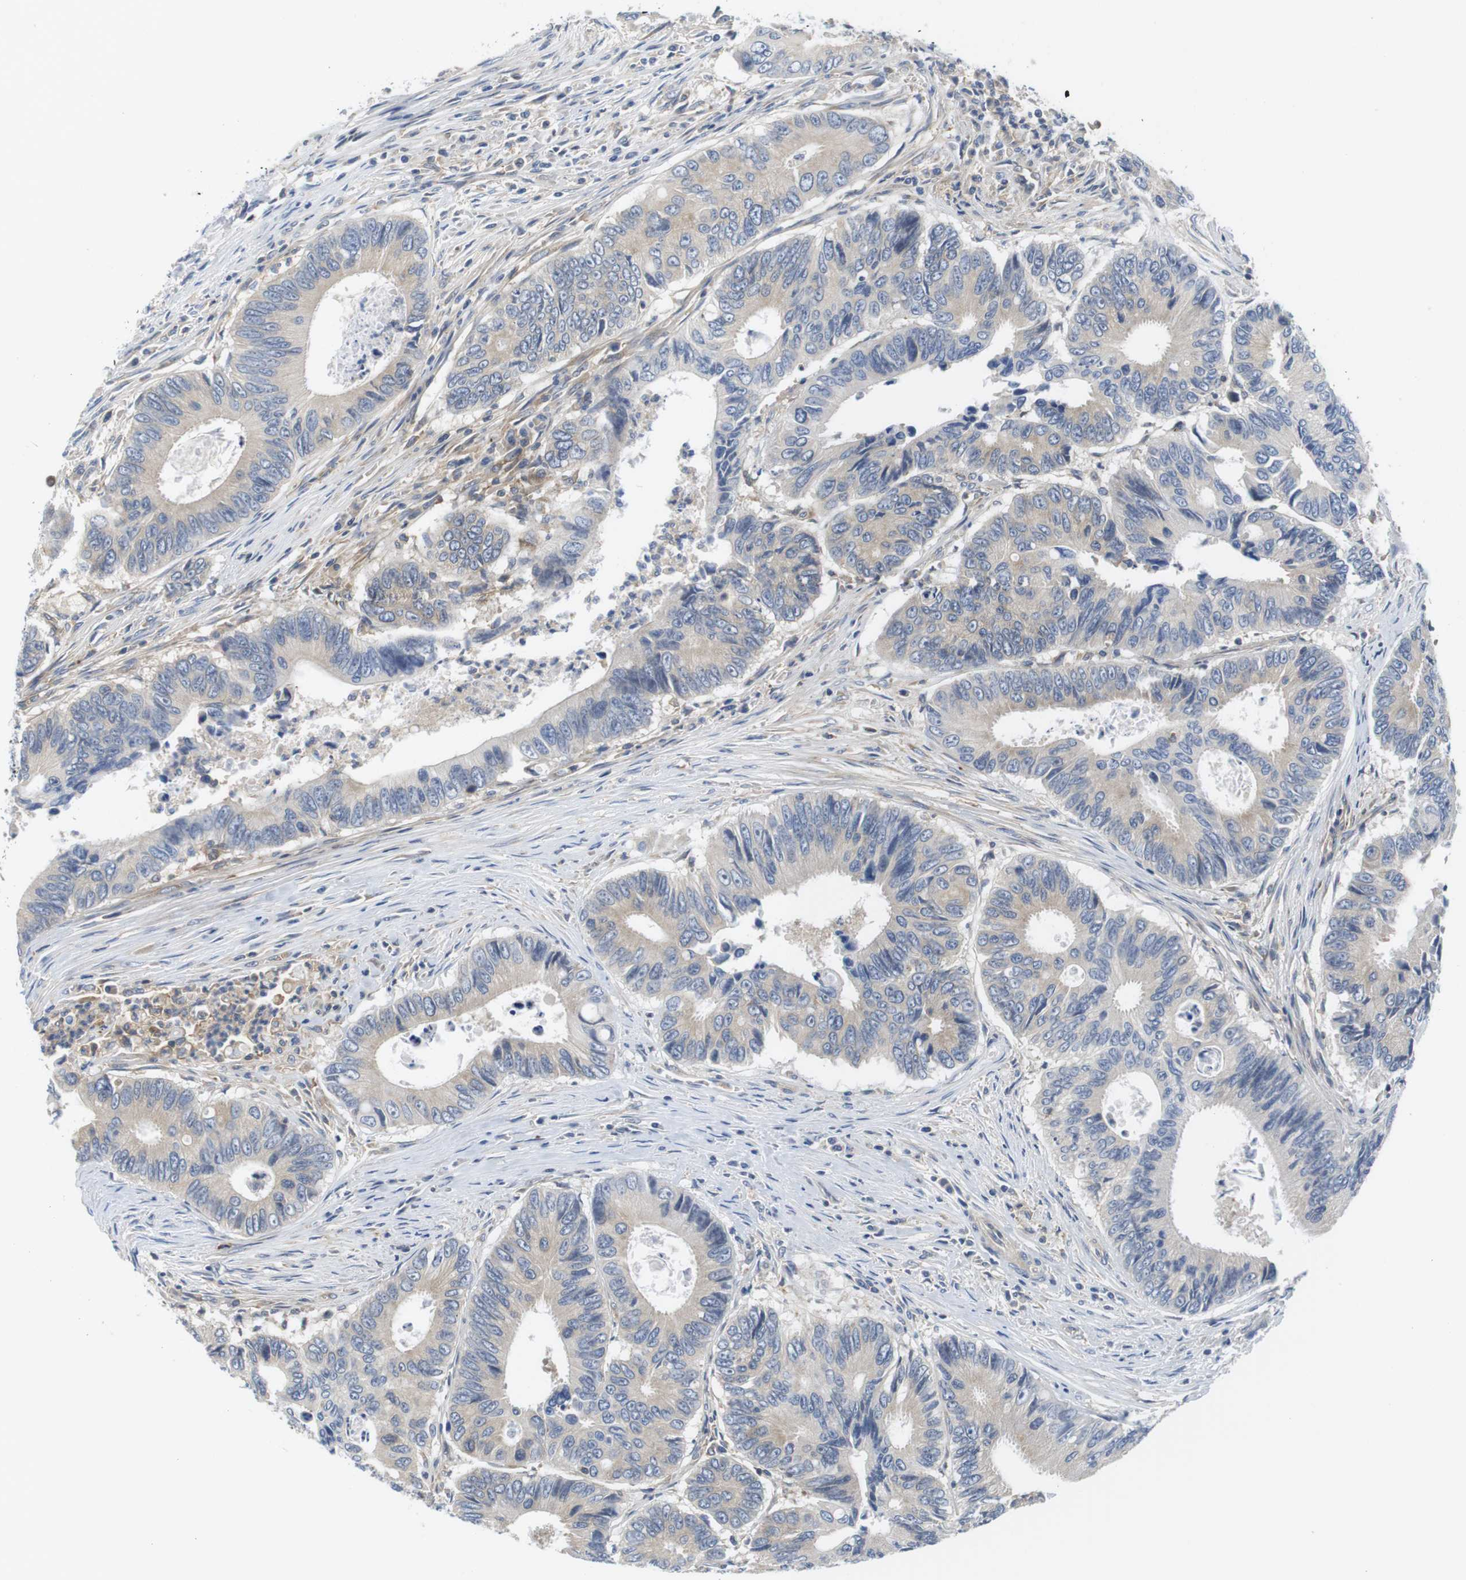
{"staining": {"intensity": "weak", "quantity": "<25%", "location": "cytoplasmic/membranous"}, "tissue": "colorectal cancer", "cell_type": "Tumor cells", "image_type": "cancer", "snomed": [{"axis": "morphology", "description": "Inflammation, NOS"}, {"axis": "morphology", "description": "Adenocarcinoma, NOS"}, {"axis": "topography", "description": "Colon"}], "caption": "IHC of colorectal cancer reveals no positivity in tumor cells. Brightfield microscopy of IHC stained with DAB (3,3'-diaminobenzidine) (brown) and hematoxylin (blue), captured at high magnification.", "gene": "HERPUD2", "patient": {"sex": "male", "age": 72}}